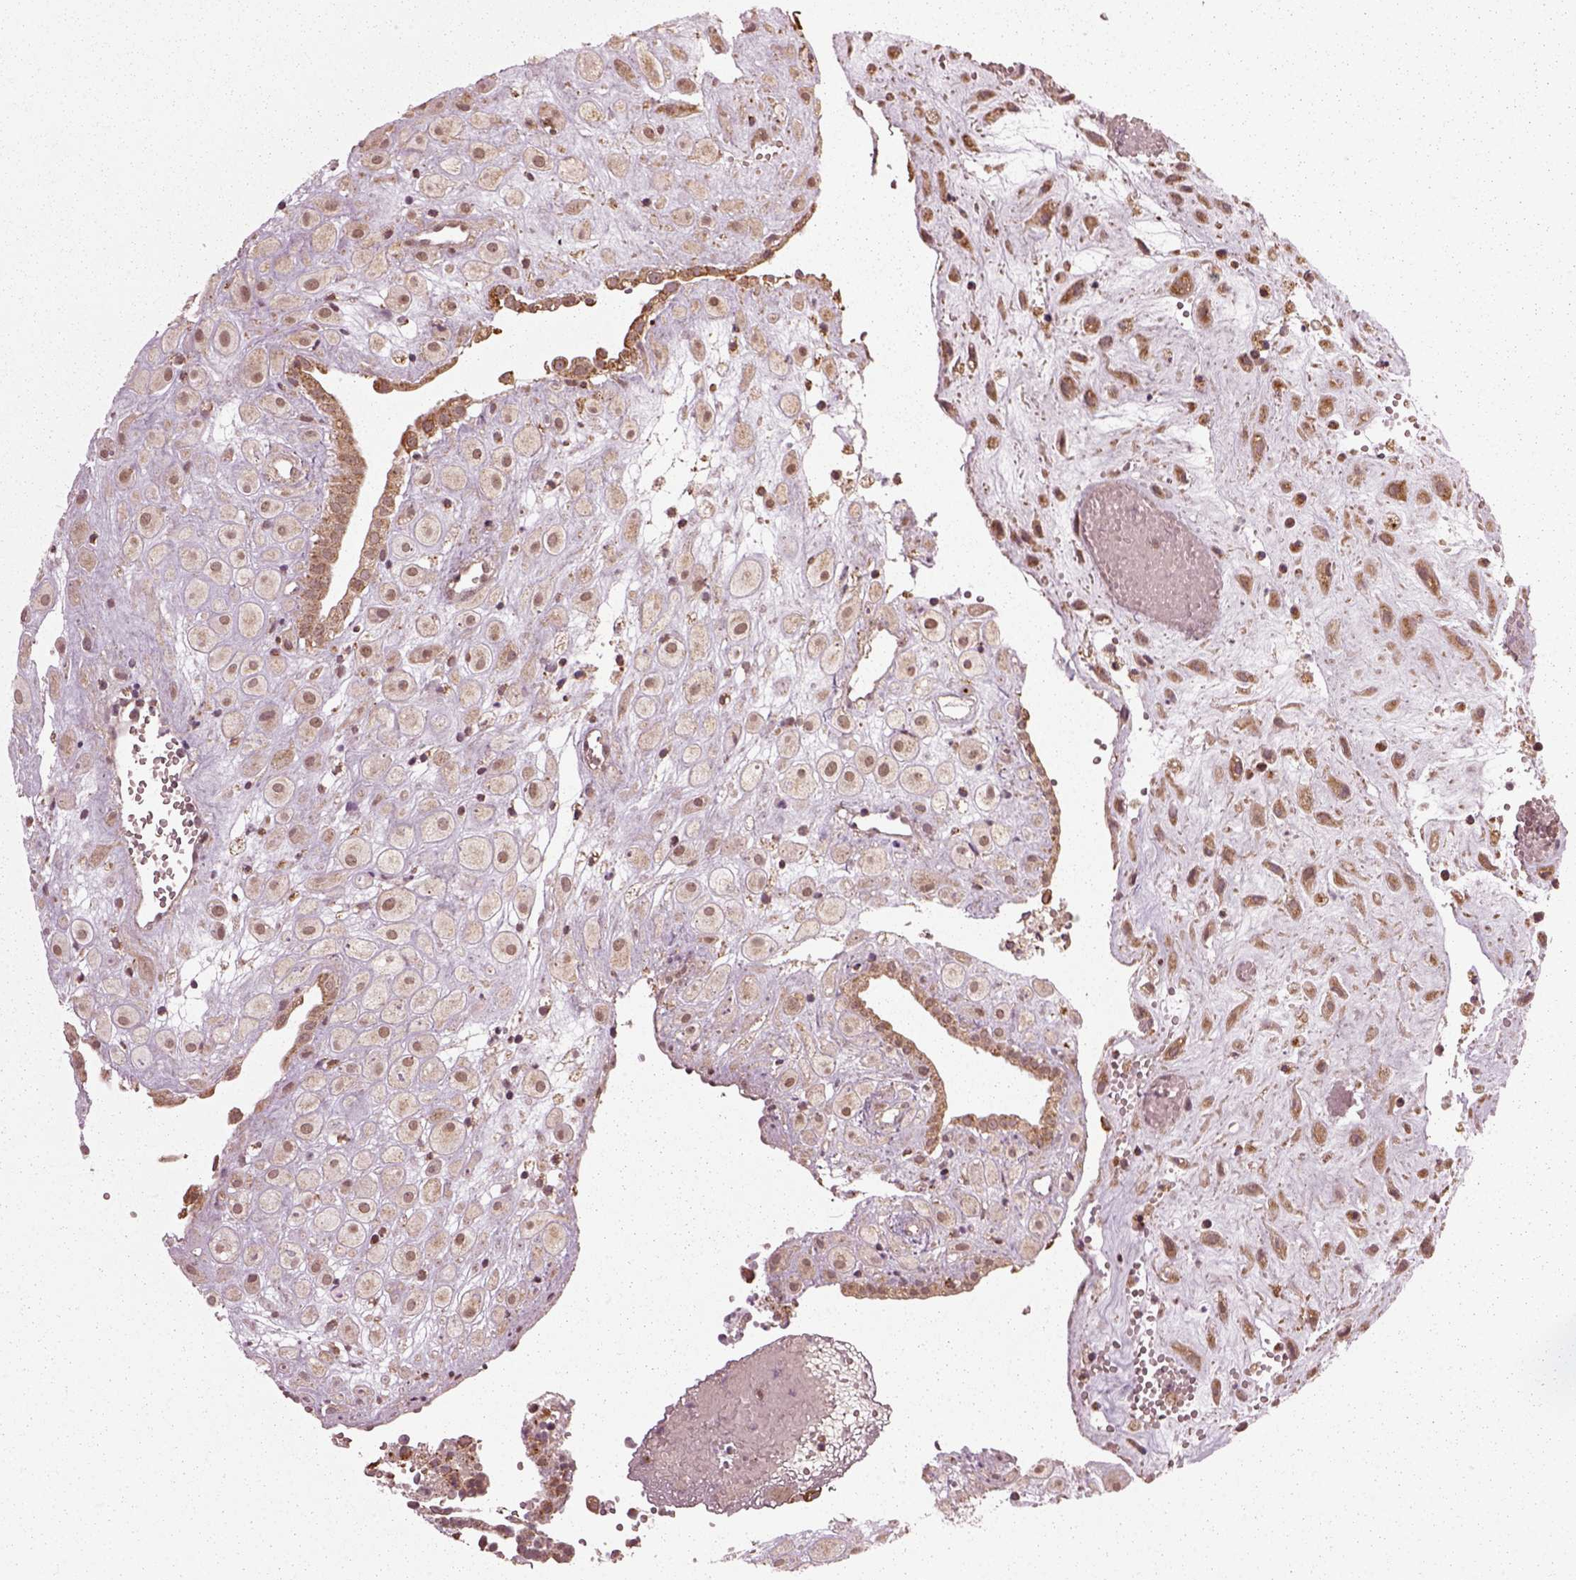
{"staining": {"intensity": "moderate", "quantity": ">75%", "location": "cytoplasmic/membranous"}, "tissue": "placenta", "cell_type": "Decidual cells", "image_type": "normal", "snomed": [{"axis": "morphology", "description": "Normal tissue, NOS"}, {"axis": "topography", "description": "Placenta"}], "caption": "Protein expression analysis of benign placenta reveals moderate cytoplasmic/membranous staining in approximately >75% of decidual cells.", "gene": "SEL1L3", "patient": {"sex": "female", "age": 24}}